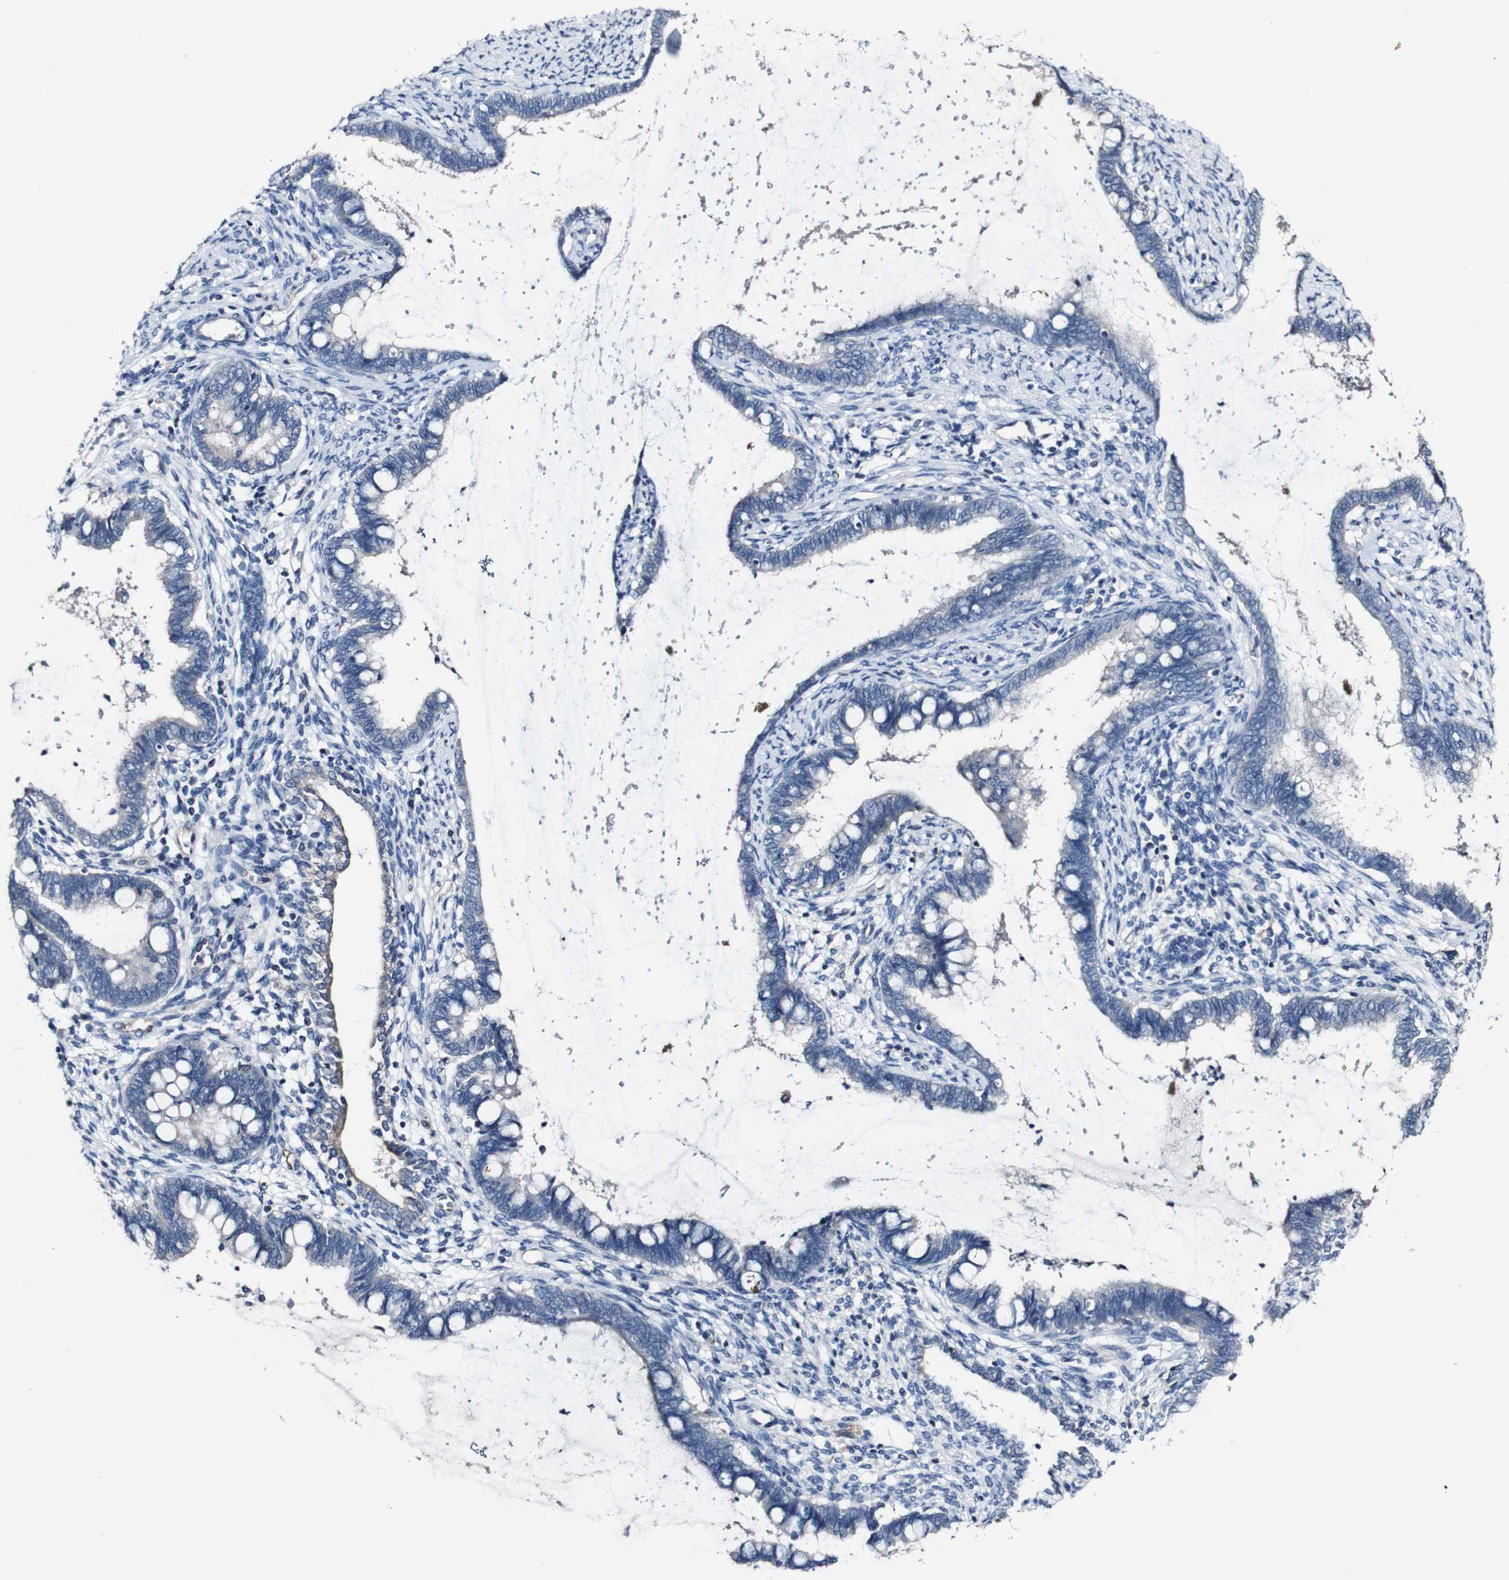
{"staining": {"intensity": "negative", "quantity": "none", "location": "none"}, "tissue": "cervical cancer", "cell_type": "Tumor cells", "image_type": "cancer", "snomed": [{"axis": "morphology", "description": "Adenocarcinoma, NOS"}, {"axis": "topography", "description": "Cervix"}], "caption": "A high-resolution photomicrograph shows immunohistochemistry staining of cervical adenocarcinoma, which displays no significant positivity in tumor cells.", "gene": "GRAMD1A", "patient": {"sex": "female", "age": 44}}